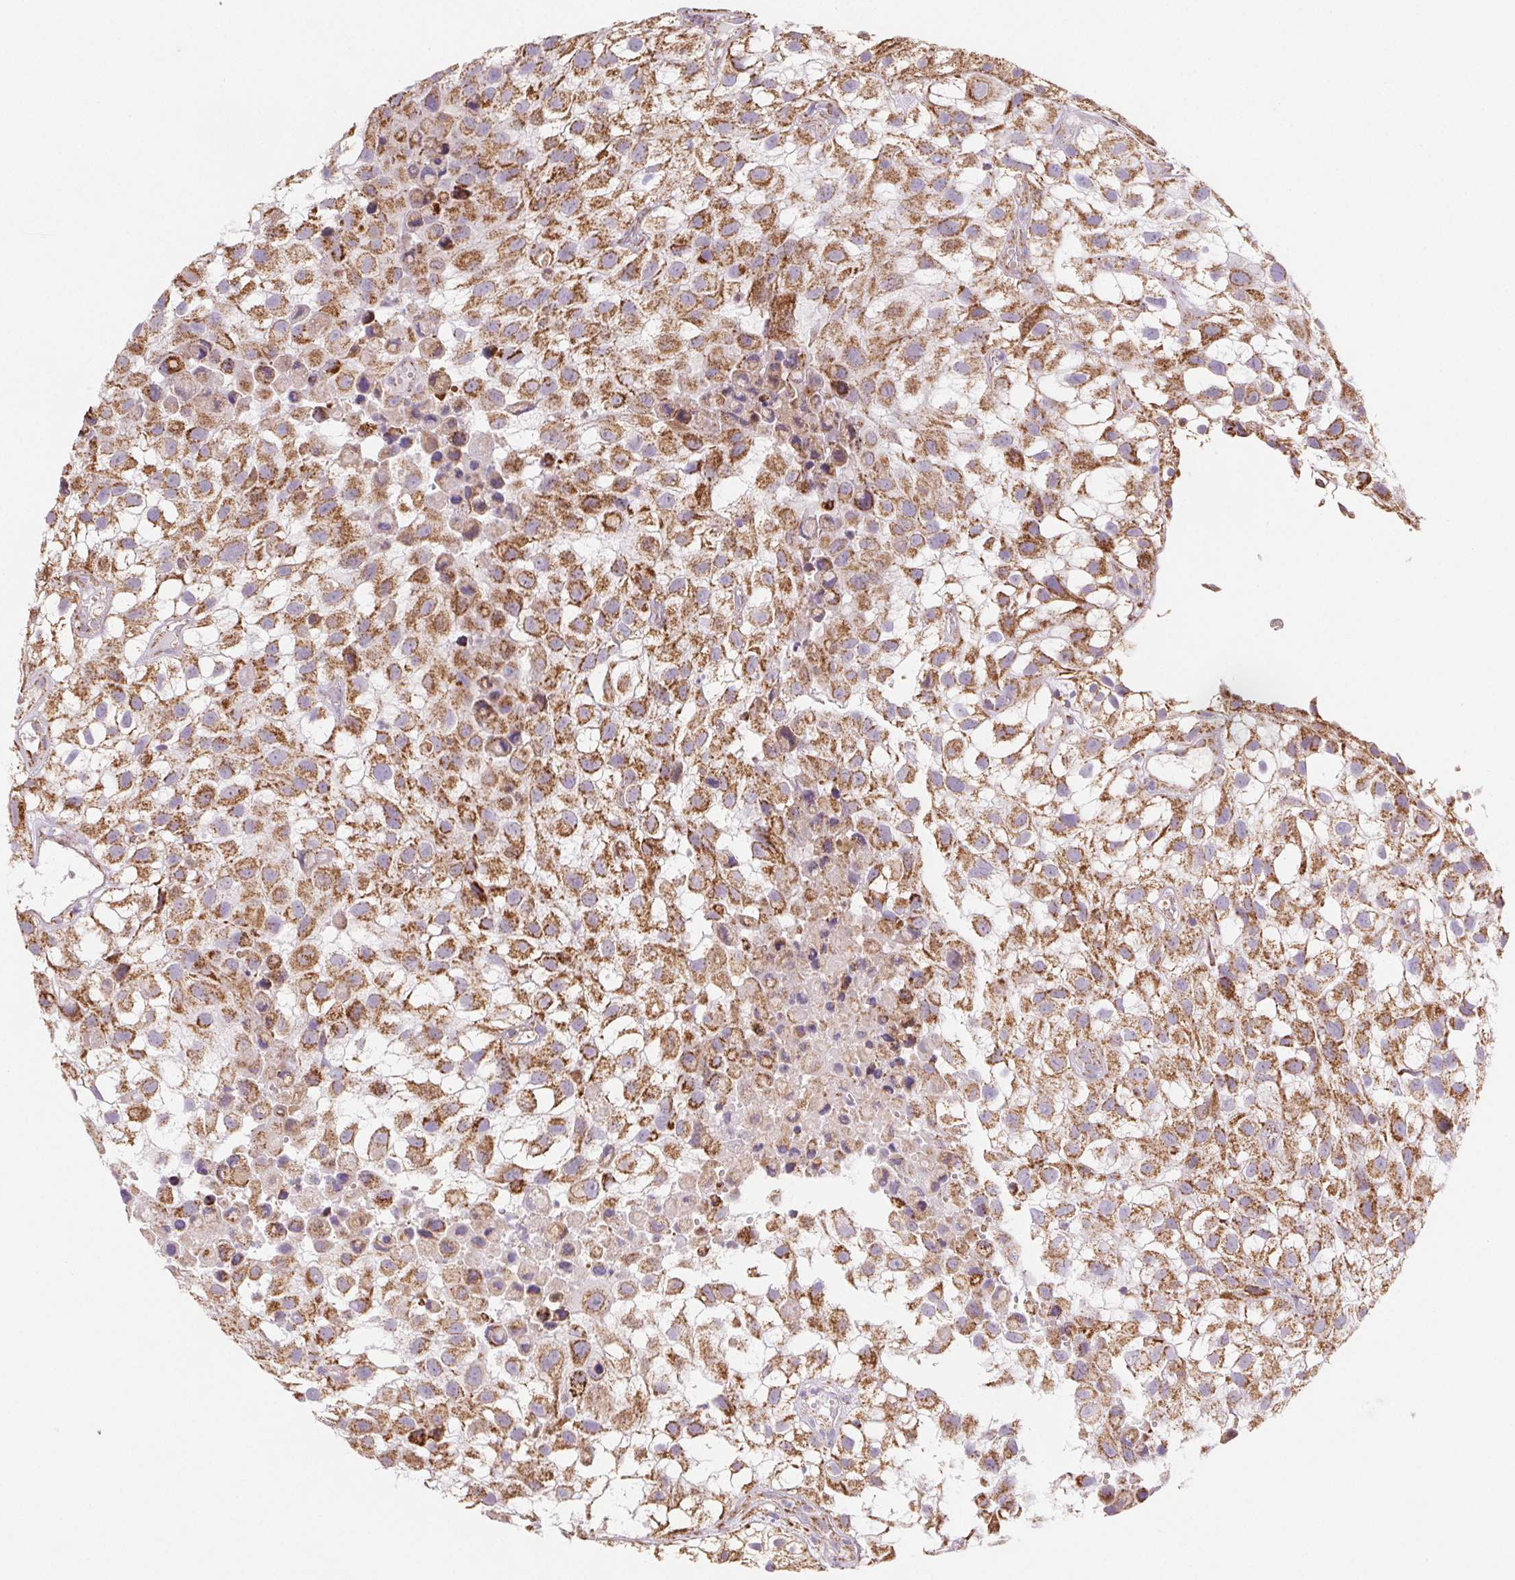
{"staining": {"intensity": "moderate", "quantity": ">75%", "location": "cytoplasmic/membranous"}, "tissue": "urothelial cancer", "cell_type": "Tumor cells", "image_type": "cancer", "snomed": [{"axis": "morphology", "description": "Urothelial carcinoma, High grade"}, {"axis": "topography", "description": "Urinary bladder"}], "caption": "Tumor cells exhibit moderate cytoplasmic/membranous staining in approximately >75% of cells in urothelial carcinoma (high-grade).", "gene": "NIPSNAP2", "patient": {"sex": "male", "age": 56}}